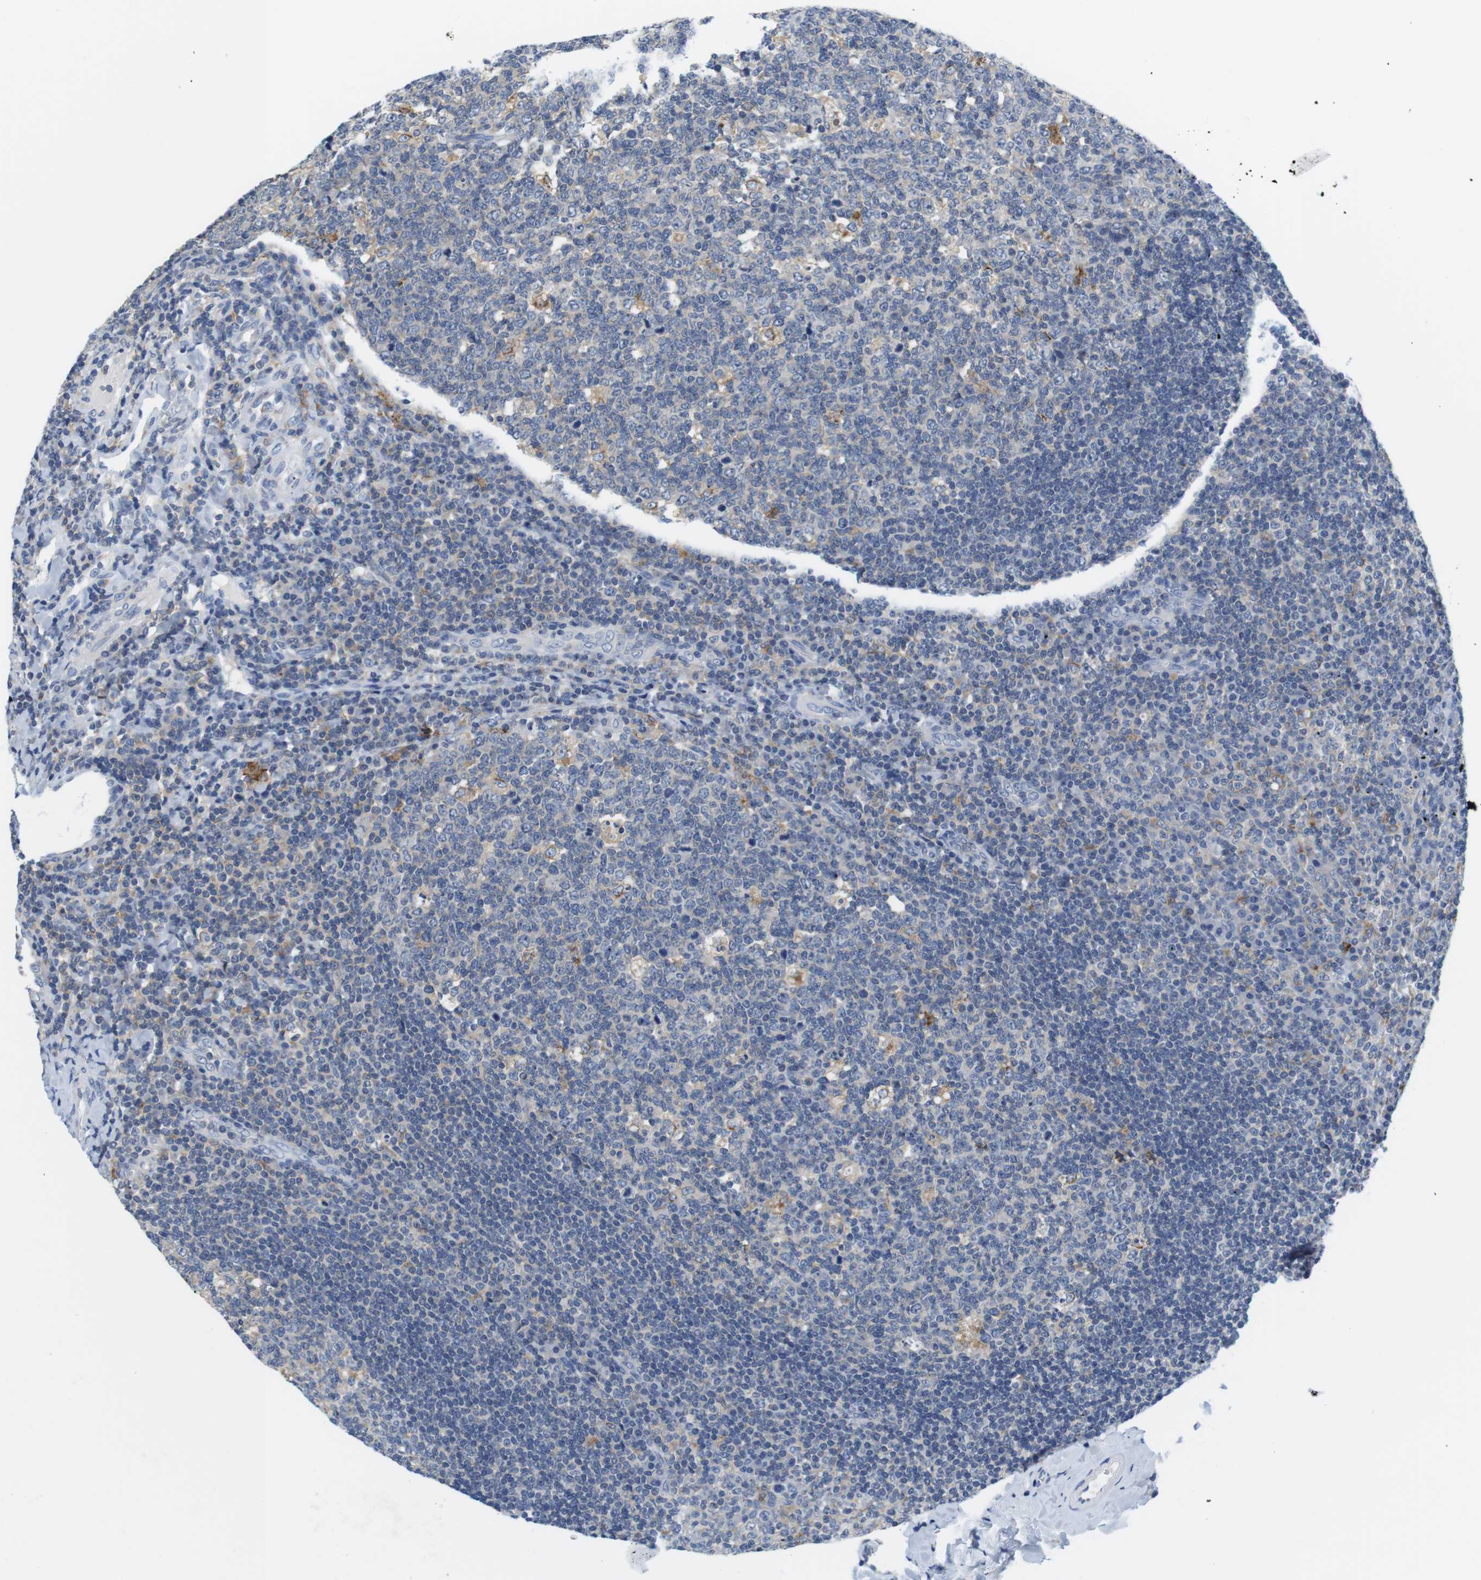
{"staining": {"intensity": "weak", "quantity": "25%-75%", "location": "cytoplasmic/membranous"}, "tissue": "tonsil", "cell_type": "Germinal center cells", "image_type": "normal", "snomed": [{"axis": "morphology", "description": "Normal tissue, NOS"}, {"axis": "topography", "description": "Tonsil"}], "caption": "This is a photomicrograph of IHC staining of normal tonsil, which shows weak expression in the cytoplasmic/membranous of germinal center cells.", "gene": "CNGA2", "patient": {"sex": "male", "age": 17}}